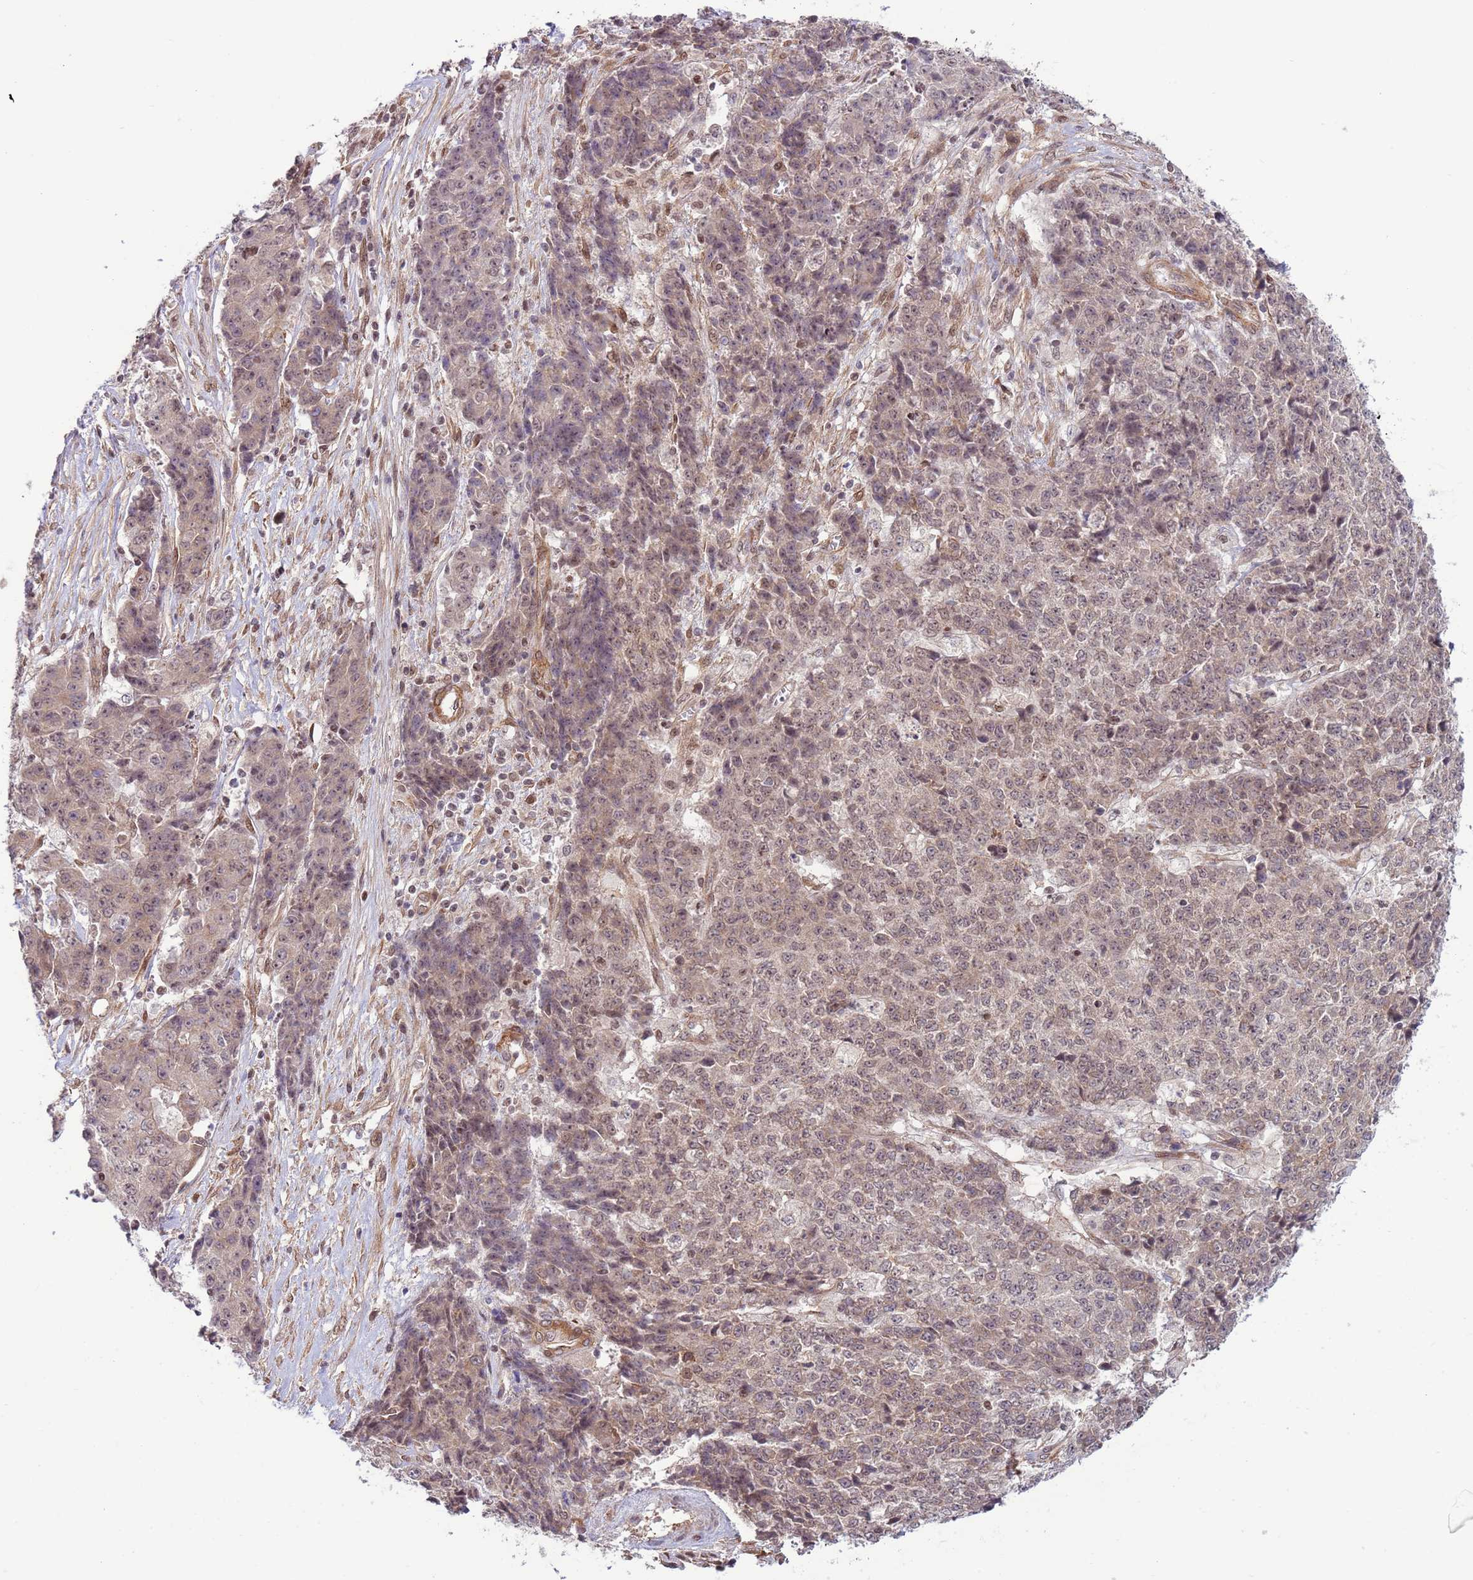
{"staining": {"intensity": "weak", "quantity": "25%-75%", "location": "nuclear"}, "tissue": "ovarian cancer", "cell_type": "Tumor cells", "image_type": "cancer", "snomed": [{"axis": "morphology", "description": "Carcinoma, endometroid"}, {"axis": "topography", "description": "Ovary"}], "caption": "The histopathology image exhibits immunohistochemical staining of ovarian endometroid carcinoma. There is weak nuclear positivity is seen in about 25%-75% of tumor cells.", "gene": "DCAF4", "patient": {"sex": "female", "age": 42}}